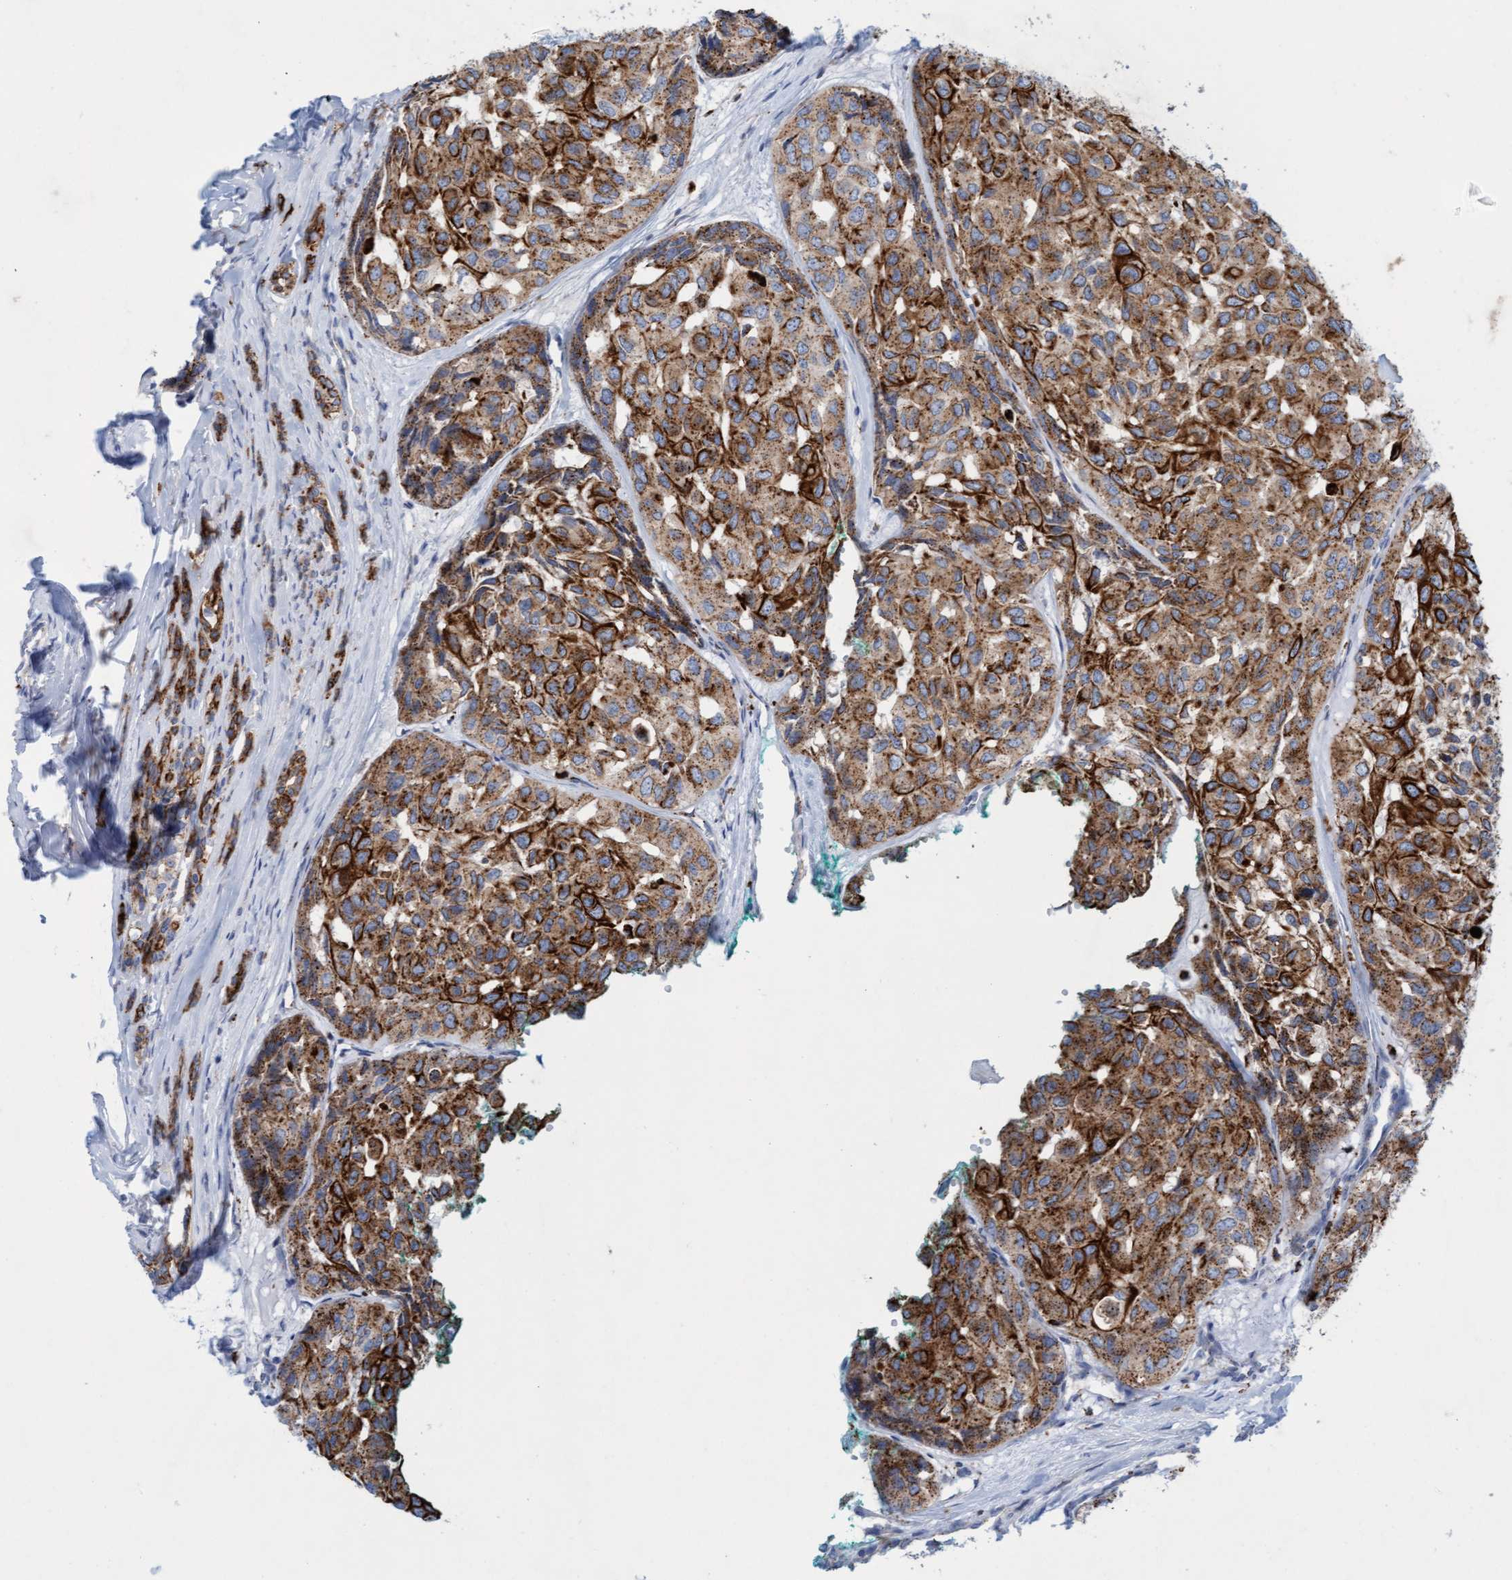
{"staining": {"intensity": "strong", "quantity": ">75%", "location": "cytoplasmic/membranous"}, "tissue": "head and neck cancer", "cell_type": "Tumor cells", "image_type": "cancer", "snomed": [{"axis": "morphology", "description": "Adenocarcinoma, NOS"}, {"axis": "topography", "description": "Salivary gland, NOS"}, {"axis": "topography", "description": "Head-Neck"}], "caption": "A micrograph of human head and neck adenocarcinoma stained for a protein exhibits strong cytoplasmic/membranous brown staining in tumor cells.", "gene": "SGSH", "patient": {"sex": "female", "age": 76}}